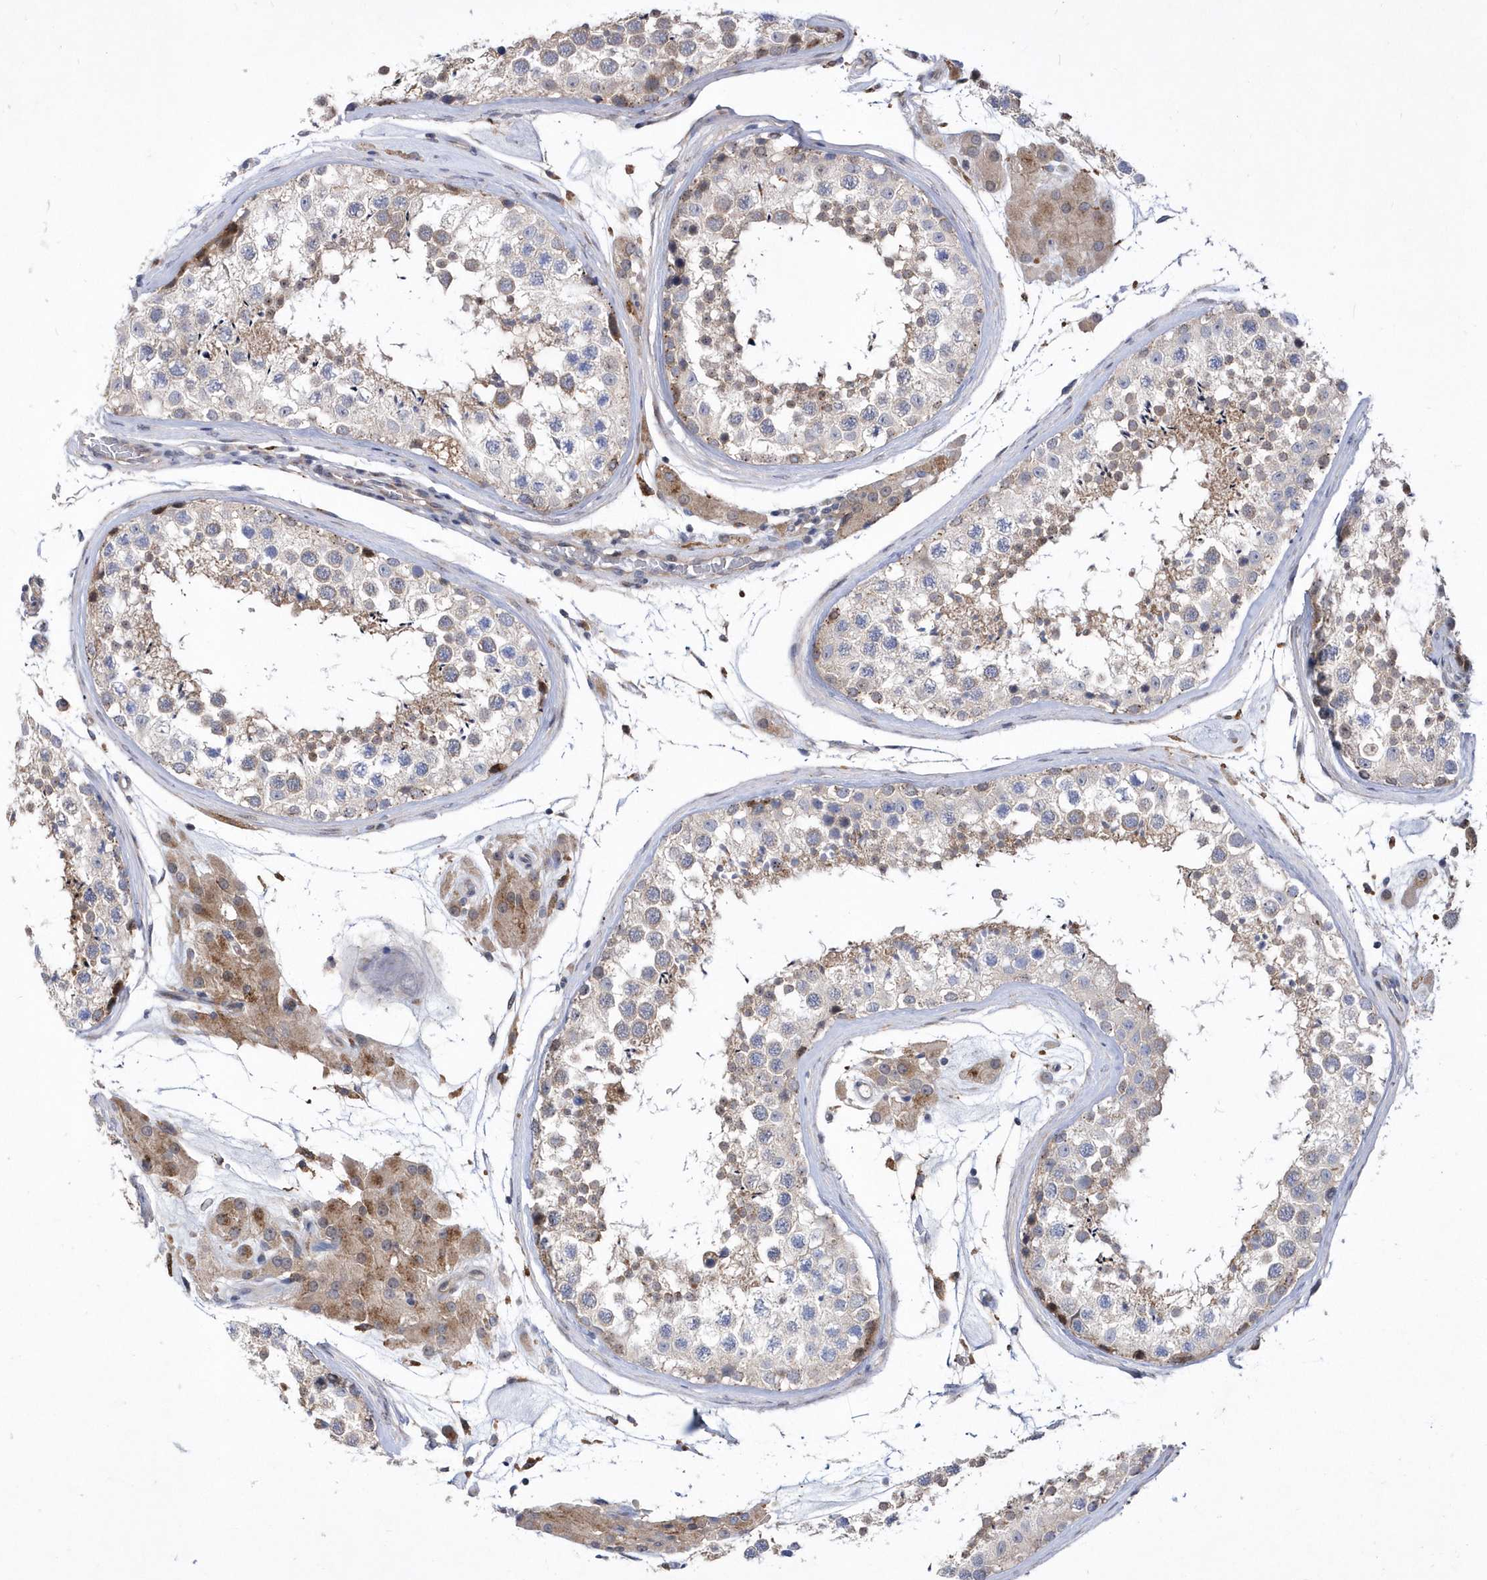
{"staining": {"intensity": "moderate", "quantity": "<25%", "location": "cytoplasmic/membranous"}, "tissue": "testis", "cell_type": "Cells in seminiferous ducts", "image_type": "normal", "snomed": [{"axis": "morphology", "description": "Normal tissue, NOS"}, {"axis": "topography", "description": "Testis"}], "caption": "Protein expression analysis of normal human testis reveals moderate cytoplasmic/membranous positivity in approximately <25% of cells in seminiferous ducts.", "gene": "LONRF2", "patient": {"sex": "male", "age": 46}}